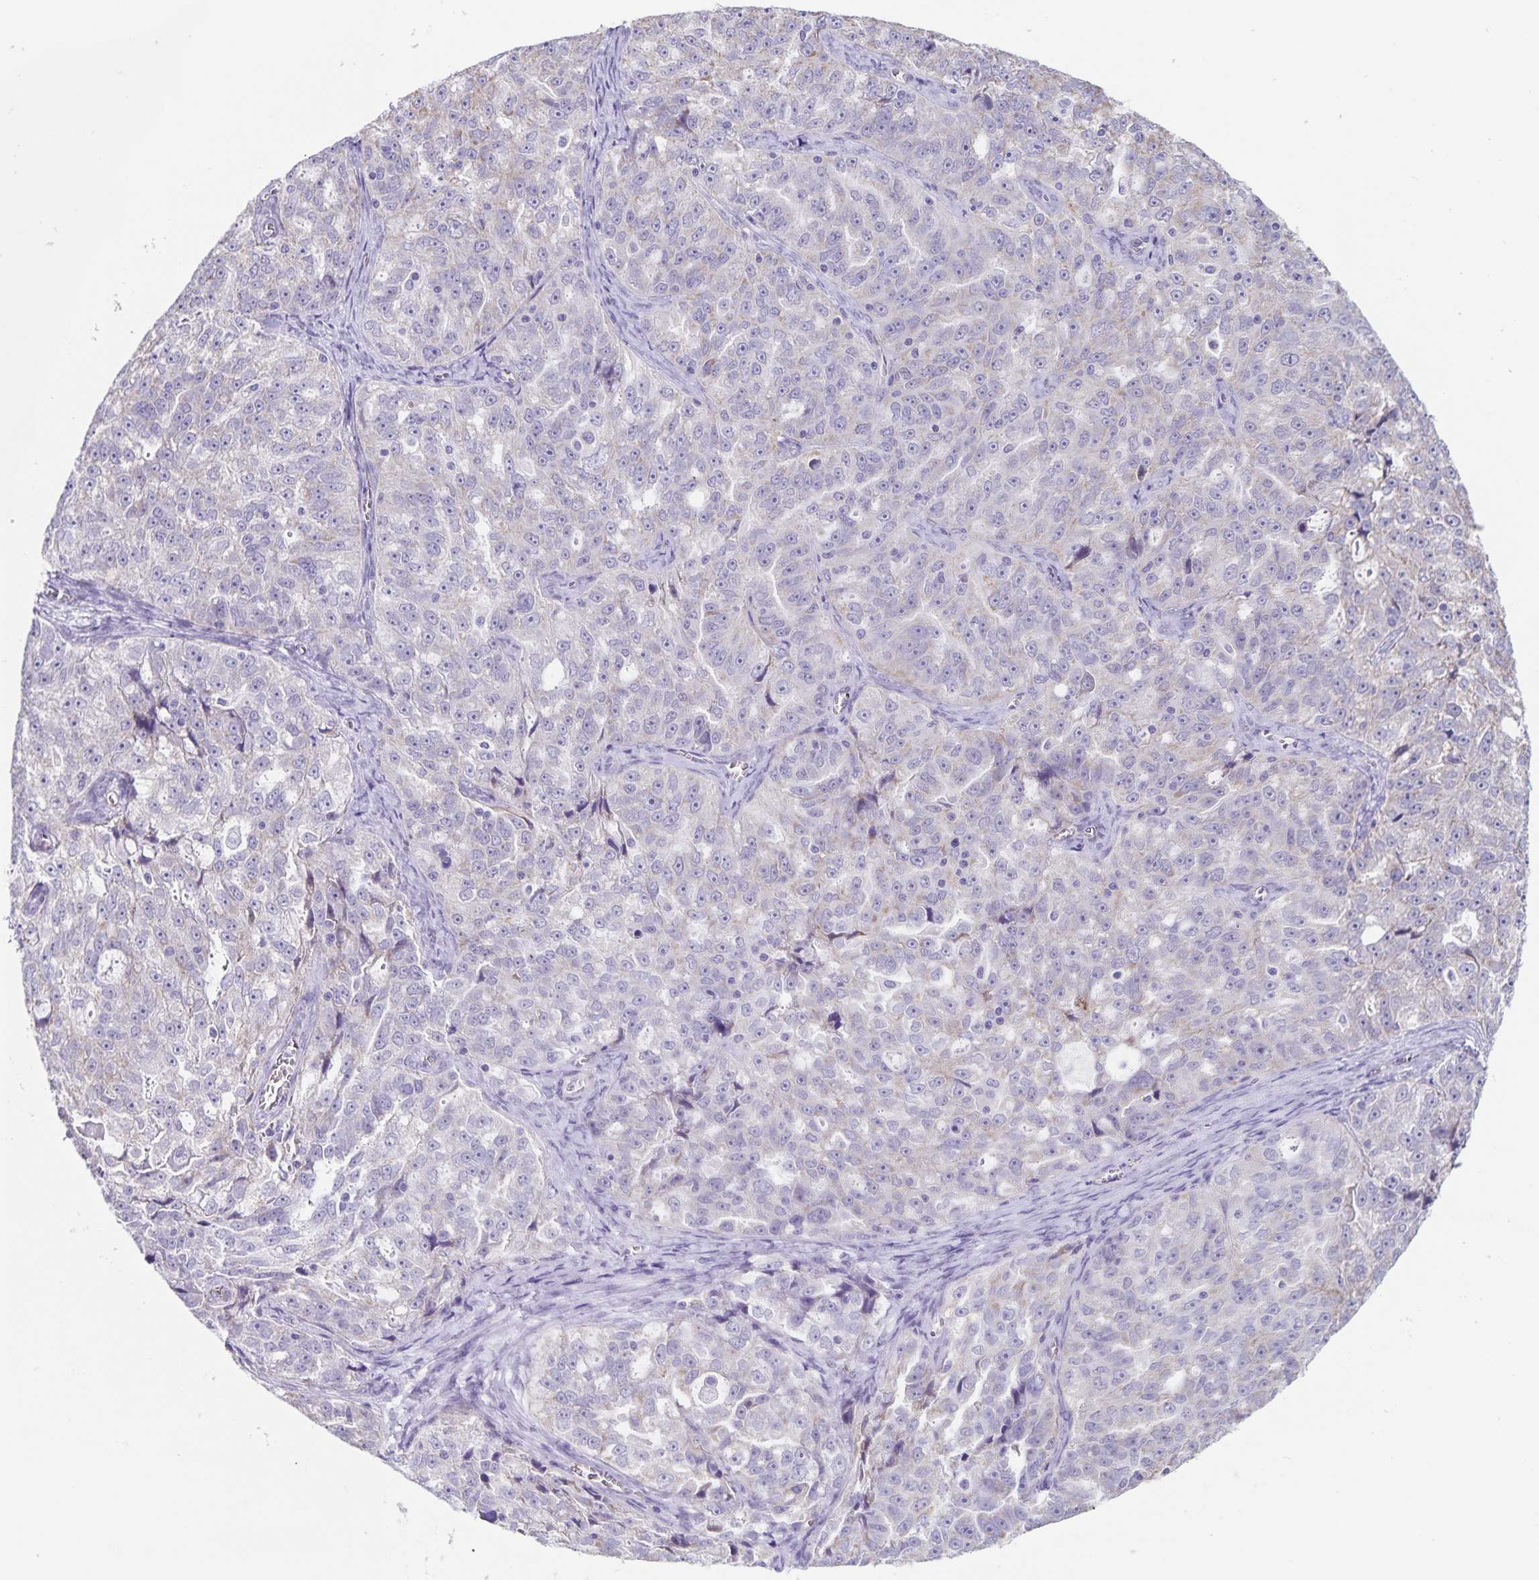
{"staining": {"intensity": "negative", "quantity": "none", "location": "none"}, "tissue": "ovarian cancer", "cell_type": "Tumor cells", "image_type": "cancer", "snomed": [{"axis": "morphology", "description": "Cystadenocarcinoma, serous, NOS"}, {"axis": "topography", "description": "Ovary"}], "caption": "DAB (3,3'-diaminobenzidine) immunohistochemical staining of ovarian cancer (serous cystadenocarcinoma) shows no significant positivity in tumor cells.", "gene": "SYNM", "patient": {"sex": "female", "age": 51}}